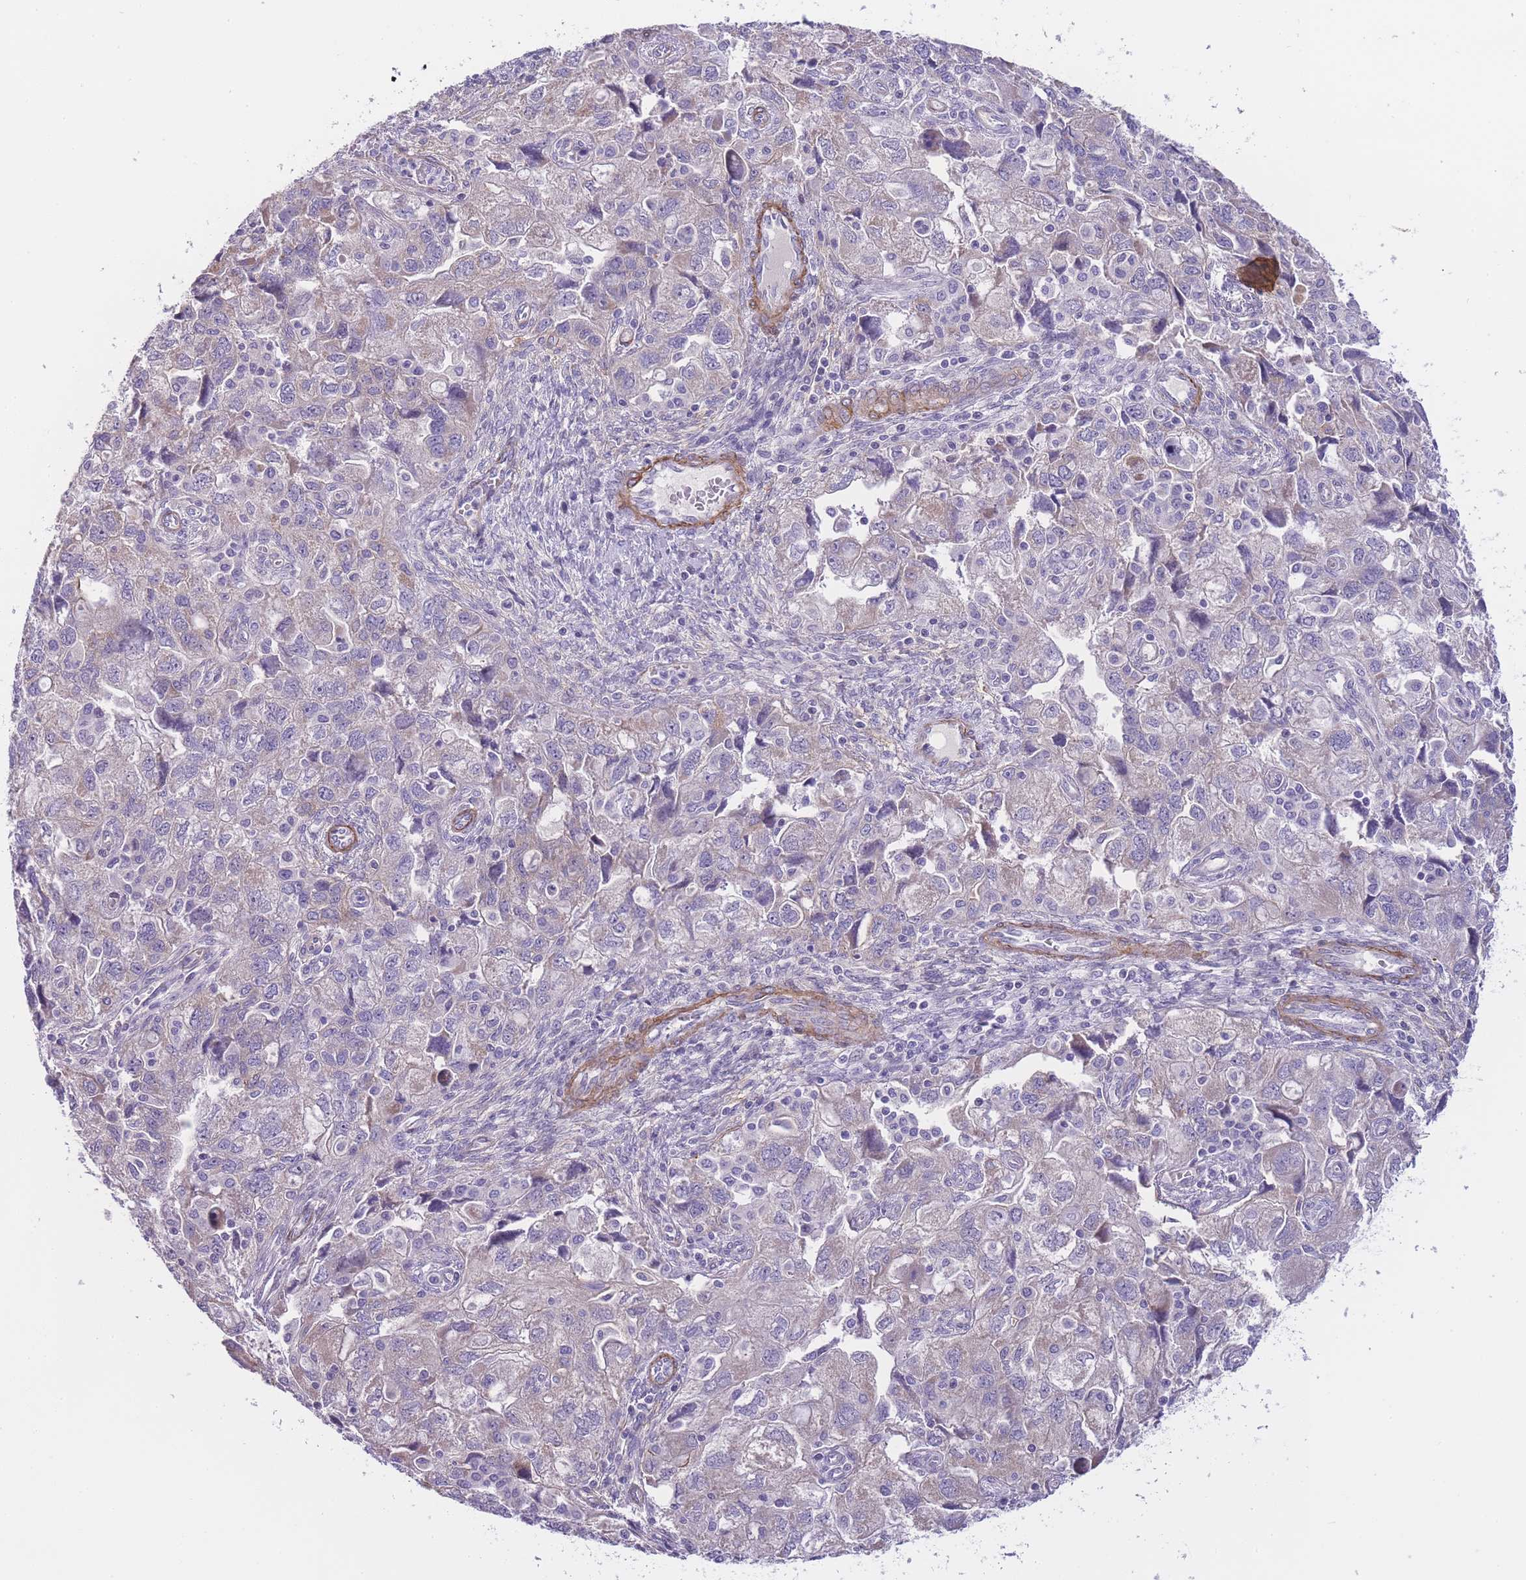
{"staining": {"intensity": "negative", "quantity": "none", "location": "none"}, "tissue": "ovarian cancer", "cell_type": "Tumor cells", "image_type": "cancer", "snomed": [{"axis": "morphology", "description": "Carcinoma, NOS"}, {"axis": "morphology", "description": "Cystadenocarcinoma, serous, NOS"}, {"axis": "topography", "description": "Ovary"}], "caption": "The photomicrograph exhibits no significant positivity in tumor cells of ovarian cancer.", "gene": "FAM124A", "patient": {"sex": "female", "age": 69}}